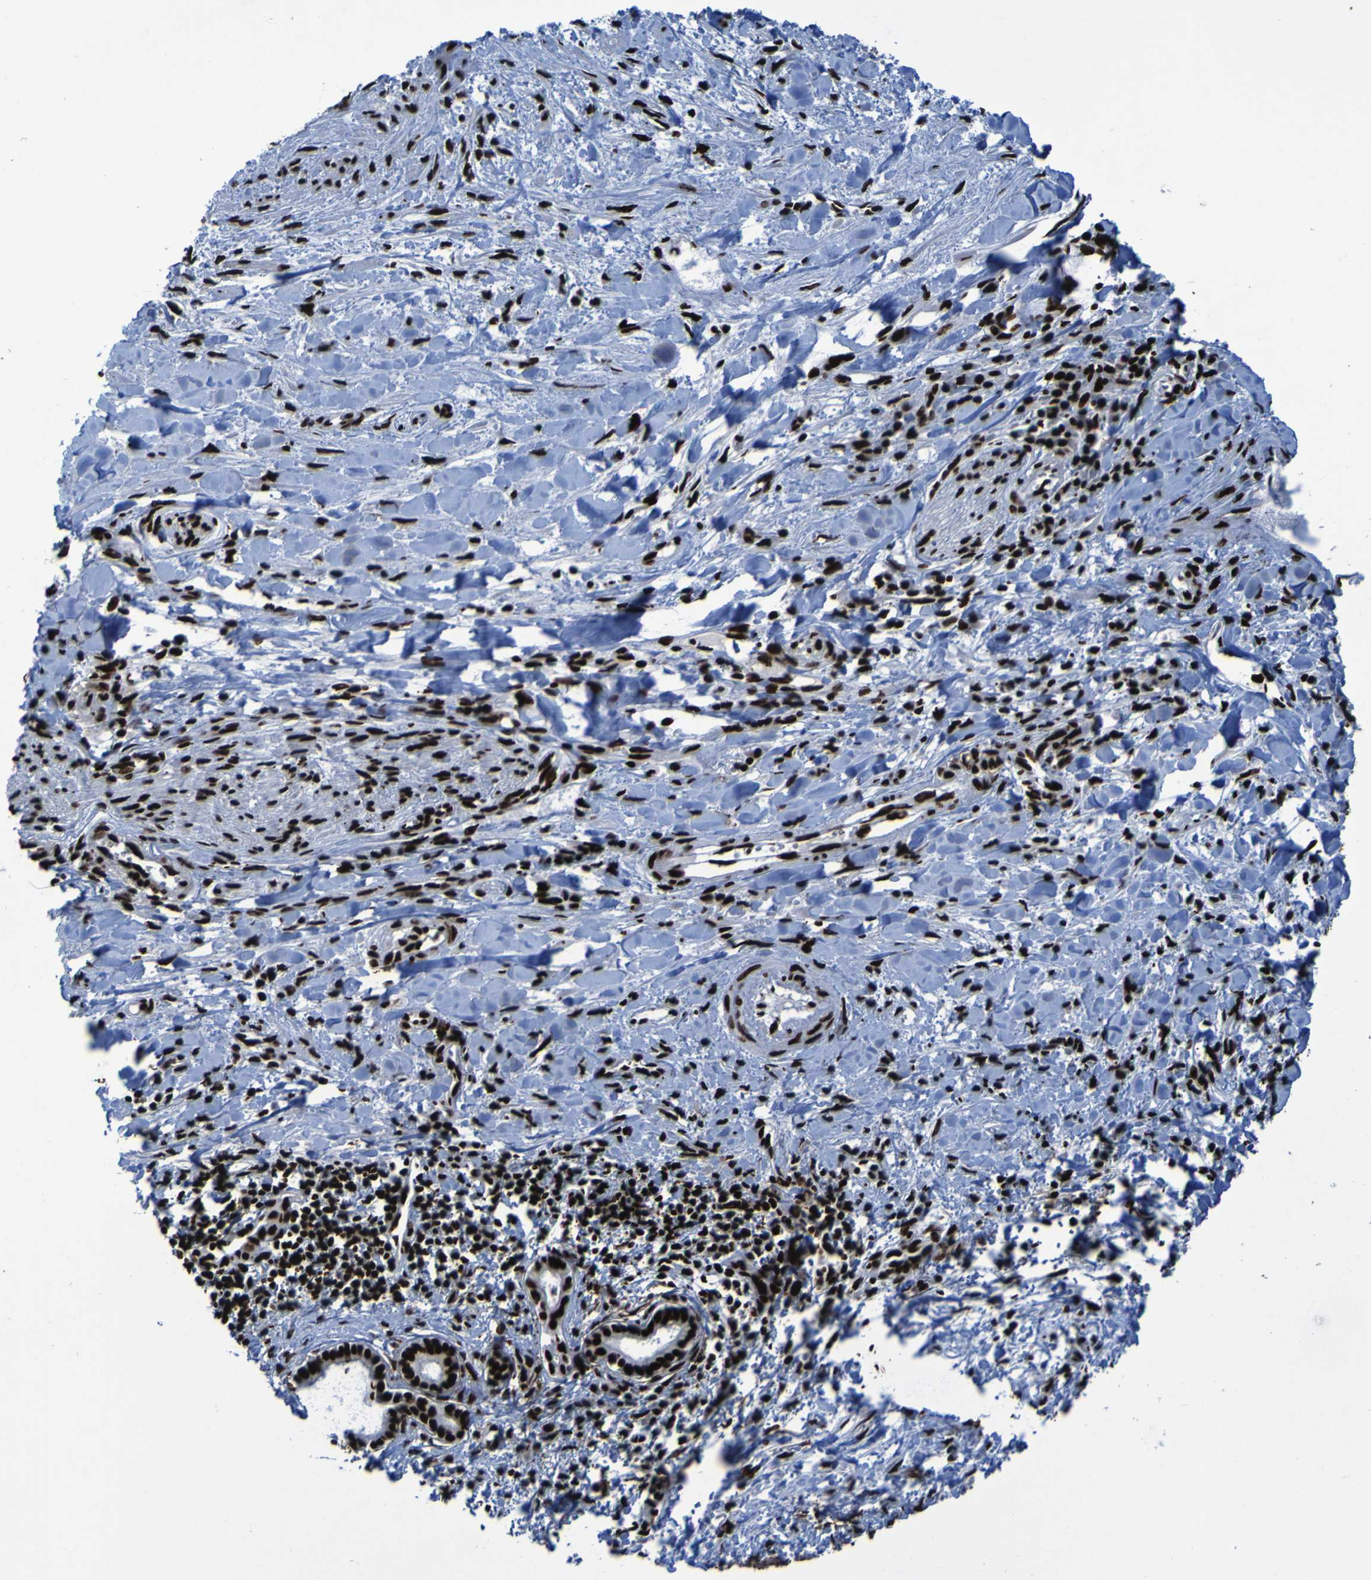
{"staining": {"intensity": "strong", "quantity": ">75%", "location": "nuclear"}, "tissue": "liver cancer", "cell_type": "Tumor cells", "image_type": "cancer", "snomed": [{"axis": "morphology", "description": "Cholangiocarcinoma"}, {"axis": "topography", "description": "Liver"}], "caption": "A micrograph of liver cancer (cholangiocarcinoma) stained for a protein displays strong nuclear brown staining in tumor cells. Immunohistochemistry stains the protein in brown and the nuclei are stained blue.", "gene": "NPM1", "patient": {"sex": "female", "age": 65}}